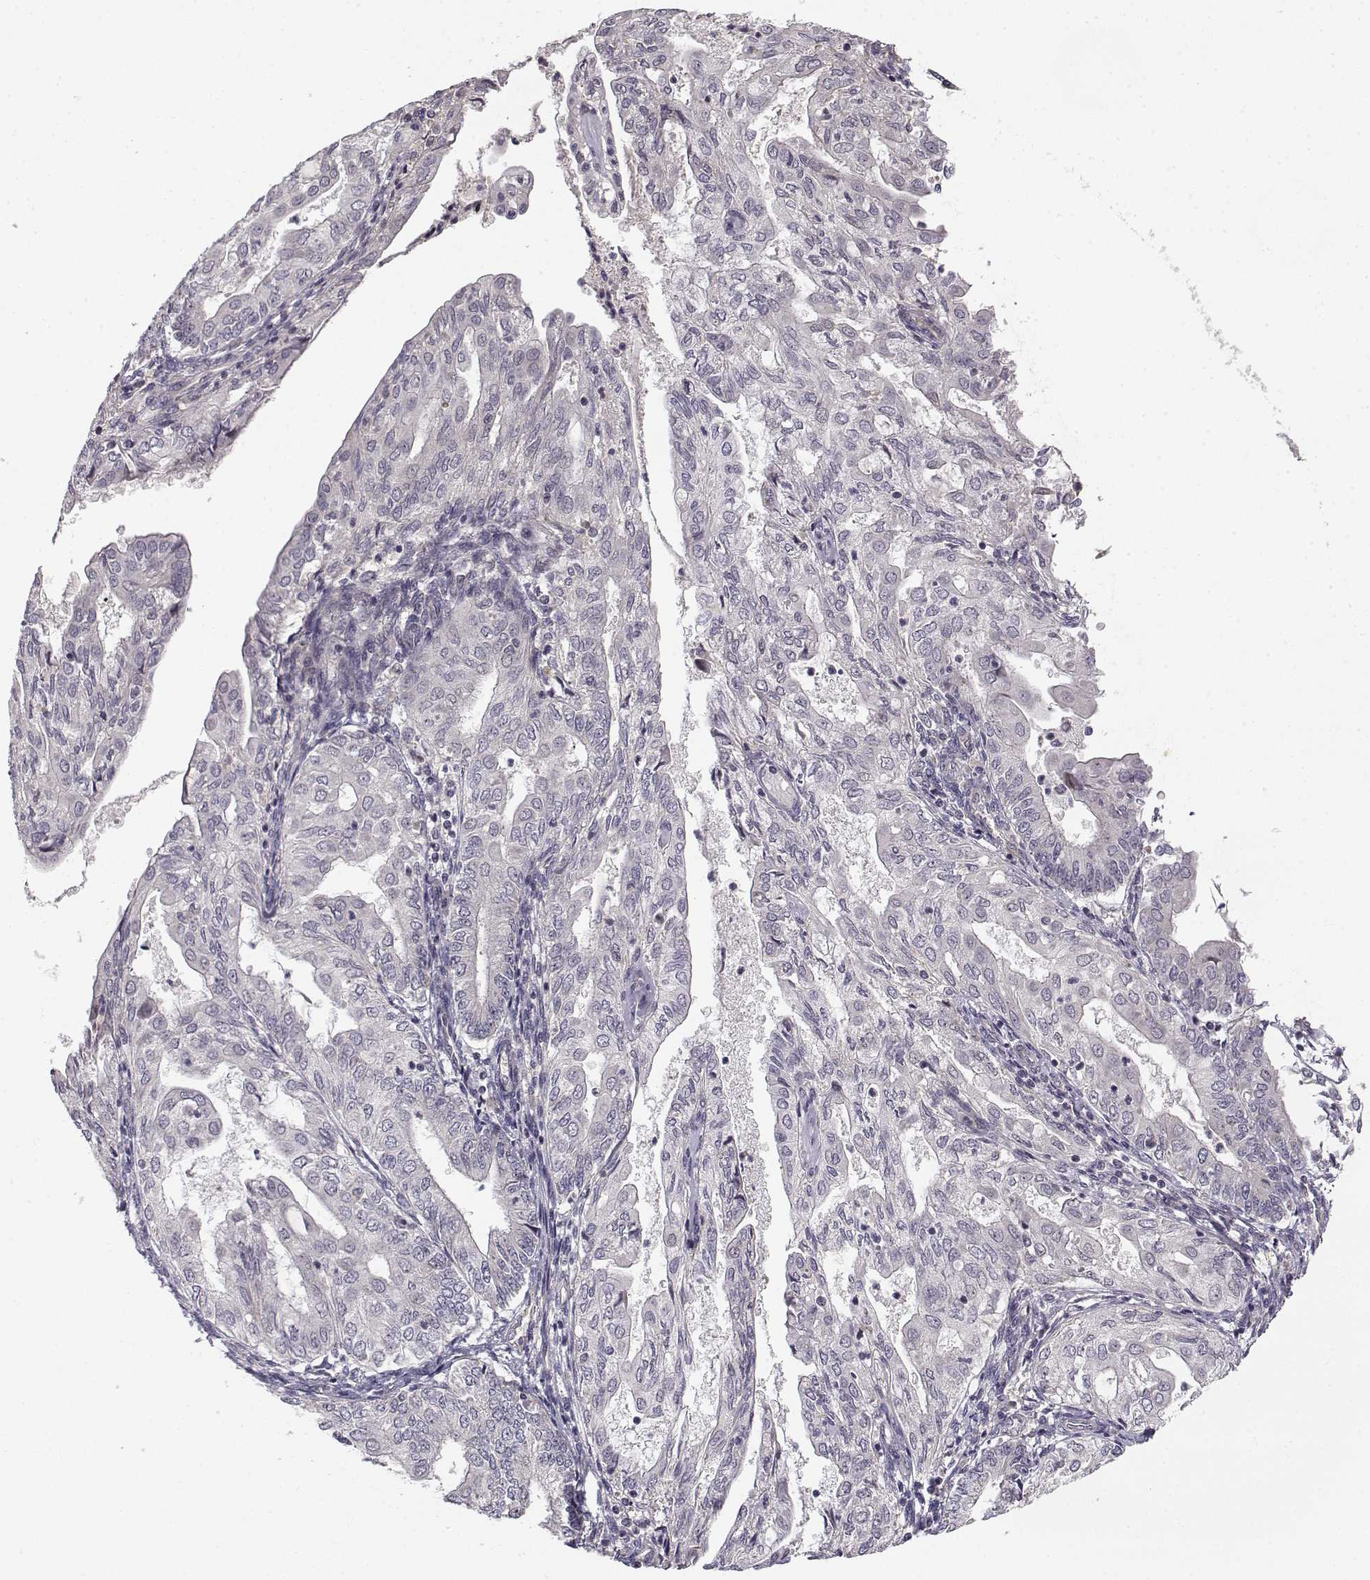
{"staining": {"intensity": "negative", "quantity": "none", "location": "none"}, "tissue": "endometrial cancer", "cell_type": "Tumor cells", "image_type": "cancer", "snomed": [{"axis": "morphology", "description": "Adenocarcinoma, NOS"}, {"axis": "topography", "description": "Endometrium"}], "caption": "Immunohistochemistry (IHC) of endometrial cancer displays no expression in tumor cells. The staining is performed using DAB brown chromogen with nuclei counter-stained in using hematoxylin.", "gene": "MED12L", "patient": {"sex": "female", "age": 68}}